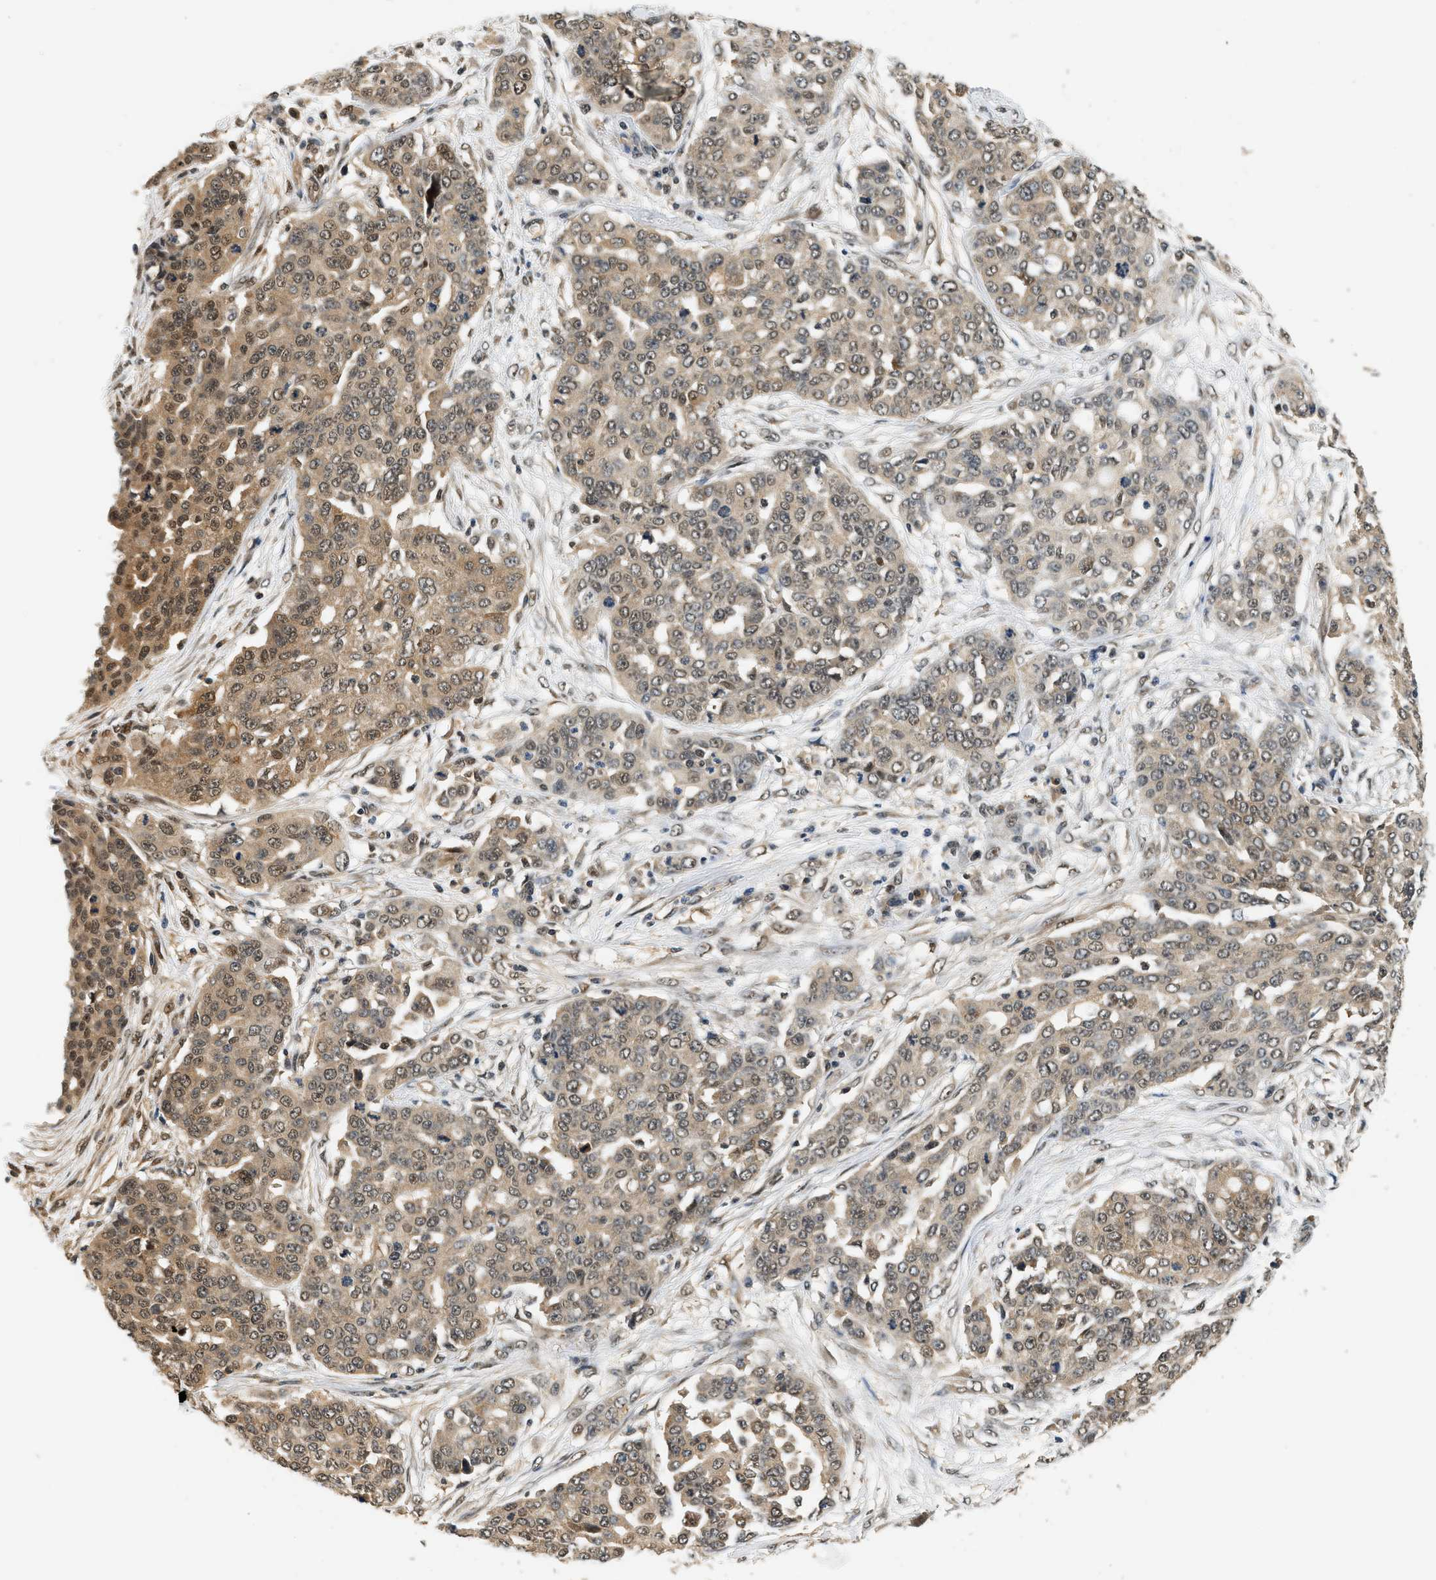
{"staining": {"intensity": "moderate", "quantity": ">75%", "location": "cytoplasmic/membranous,nuclear"}, "tissue": "ovarian cancer", "cell_type": "Tumor cells", "image_type": "cancer", "snomed": [{"axis": "morphology", "description": "Cystadenocarcinoma, serous, NOS"}, {"axis": "topography", "description": "Soft tissue"}, {"axis": "topography", "description": "Ovary"}], "caption": "Immunohistochemical staining of ovarian cancer (serous cystadenocarcinoma) reveals moderate cytoplasmic/membranous and nuclear protein positivity in about >75% of tumor cells.", "gene": "PSMD3", "patient": {"sex": "female", "age": 57}}